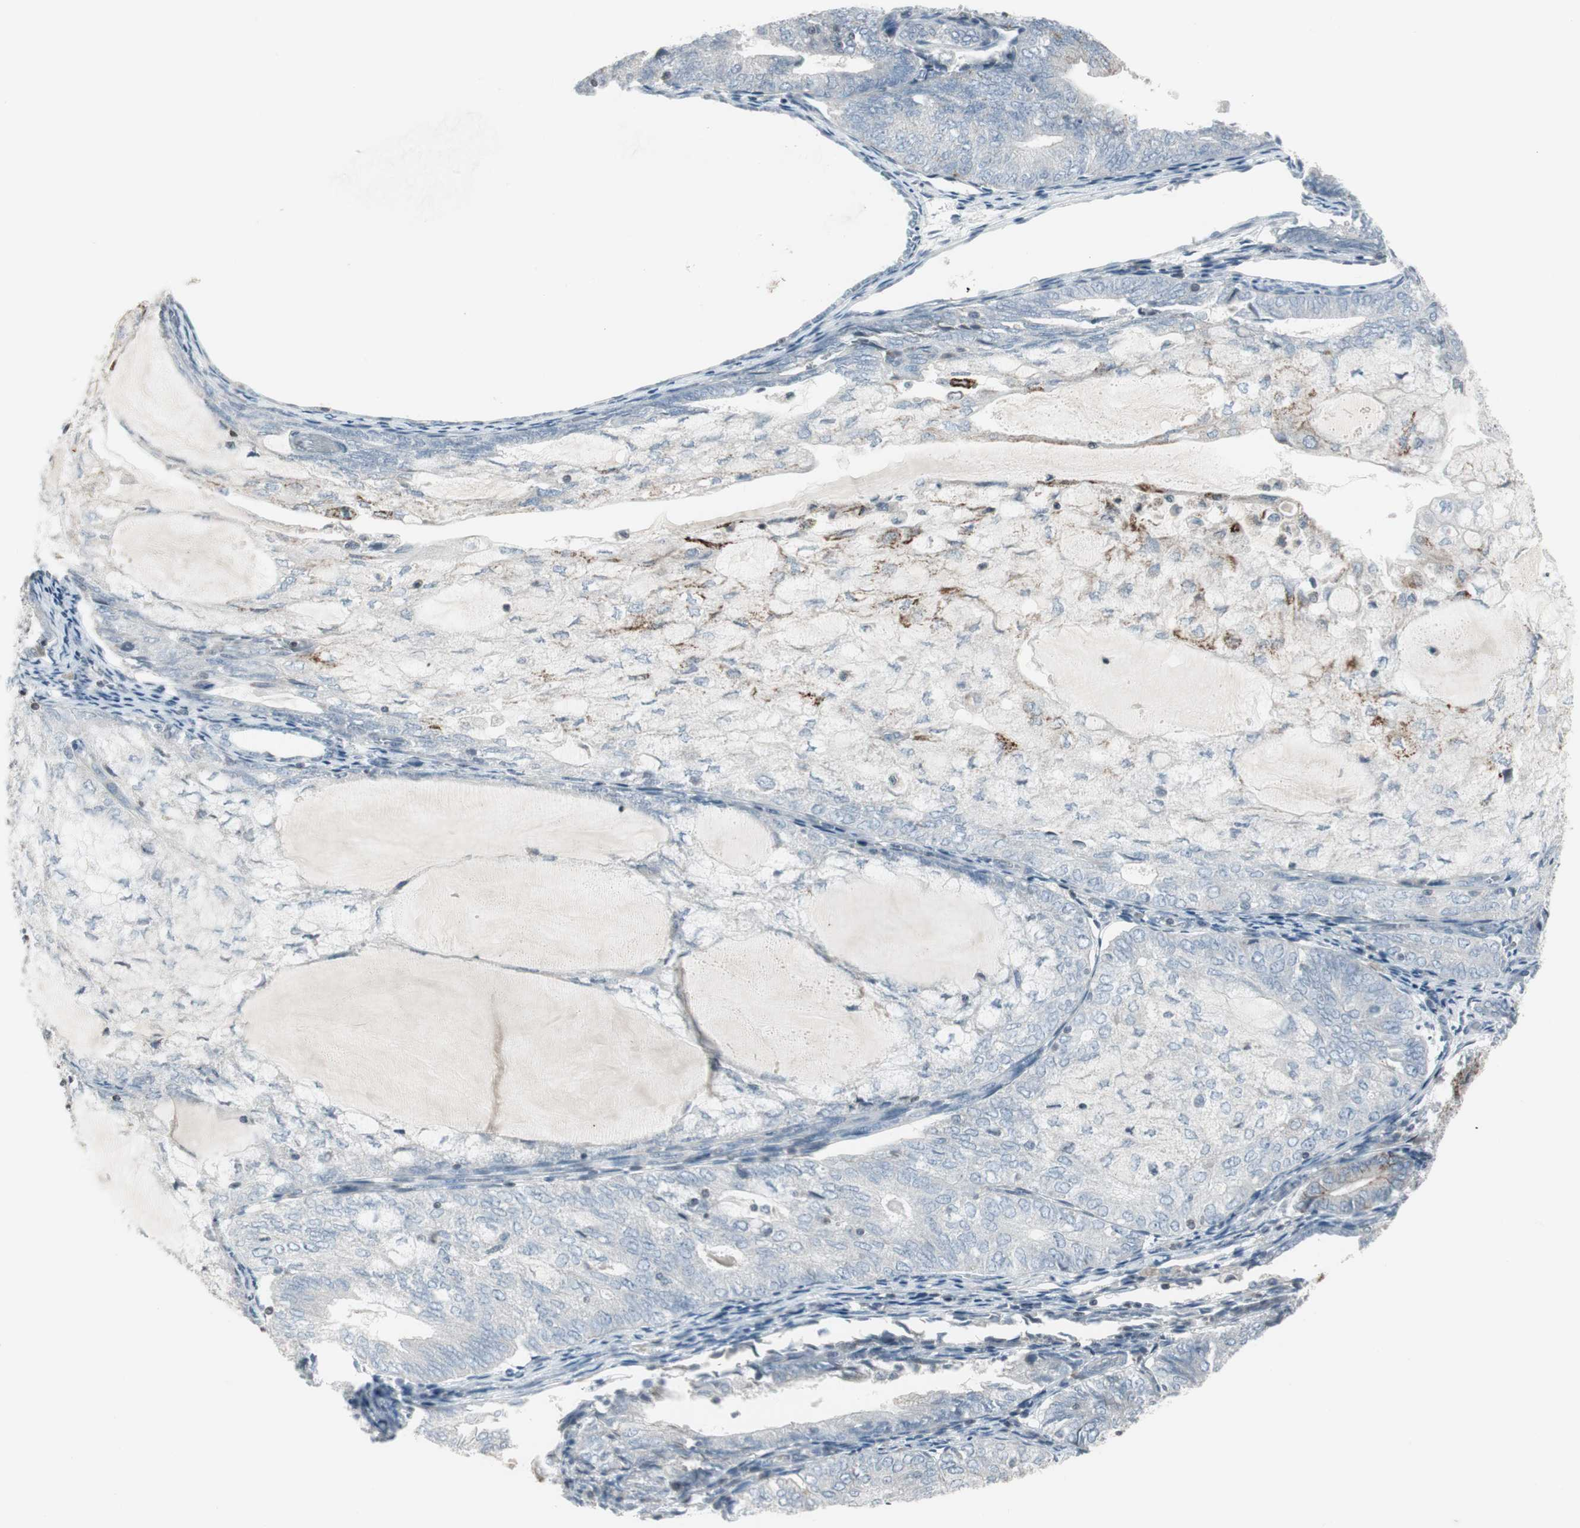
{"staining": {"intensity": "strong", "quantity": "<25%", "location": "cytoplasmic/membranous"}, "tissue": "endometrial cancer", "cell_type": "Tumor cells", "image_type": "cancer", "snomed": [{"axis": "morphology", "description": "Adenocarcinoma, NOS"}, {"axis": "topography", "description": "Endometrium"}], "caption": "High-magnification brightfield microscopy of adenocarcinoma (endometrial) stained with DAB (3,3'-diaminobenzidine) (brown) and counterstained with hematoxylin (blue). tumor cells exhibit strong cytoplasmic/membranous expression is seen in approximately<25% of cells.", "gene": "ARG2", "patient": {"sex": "female", "age": 81}}